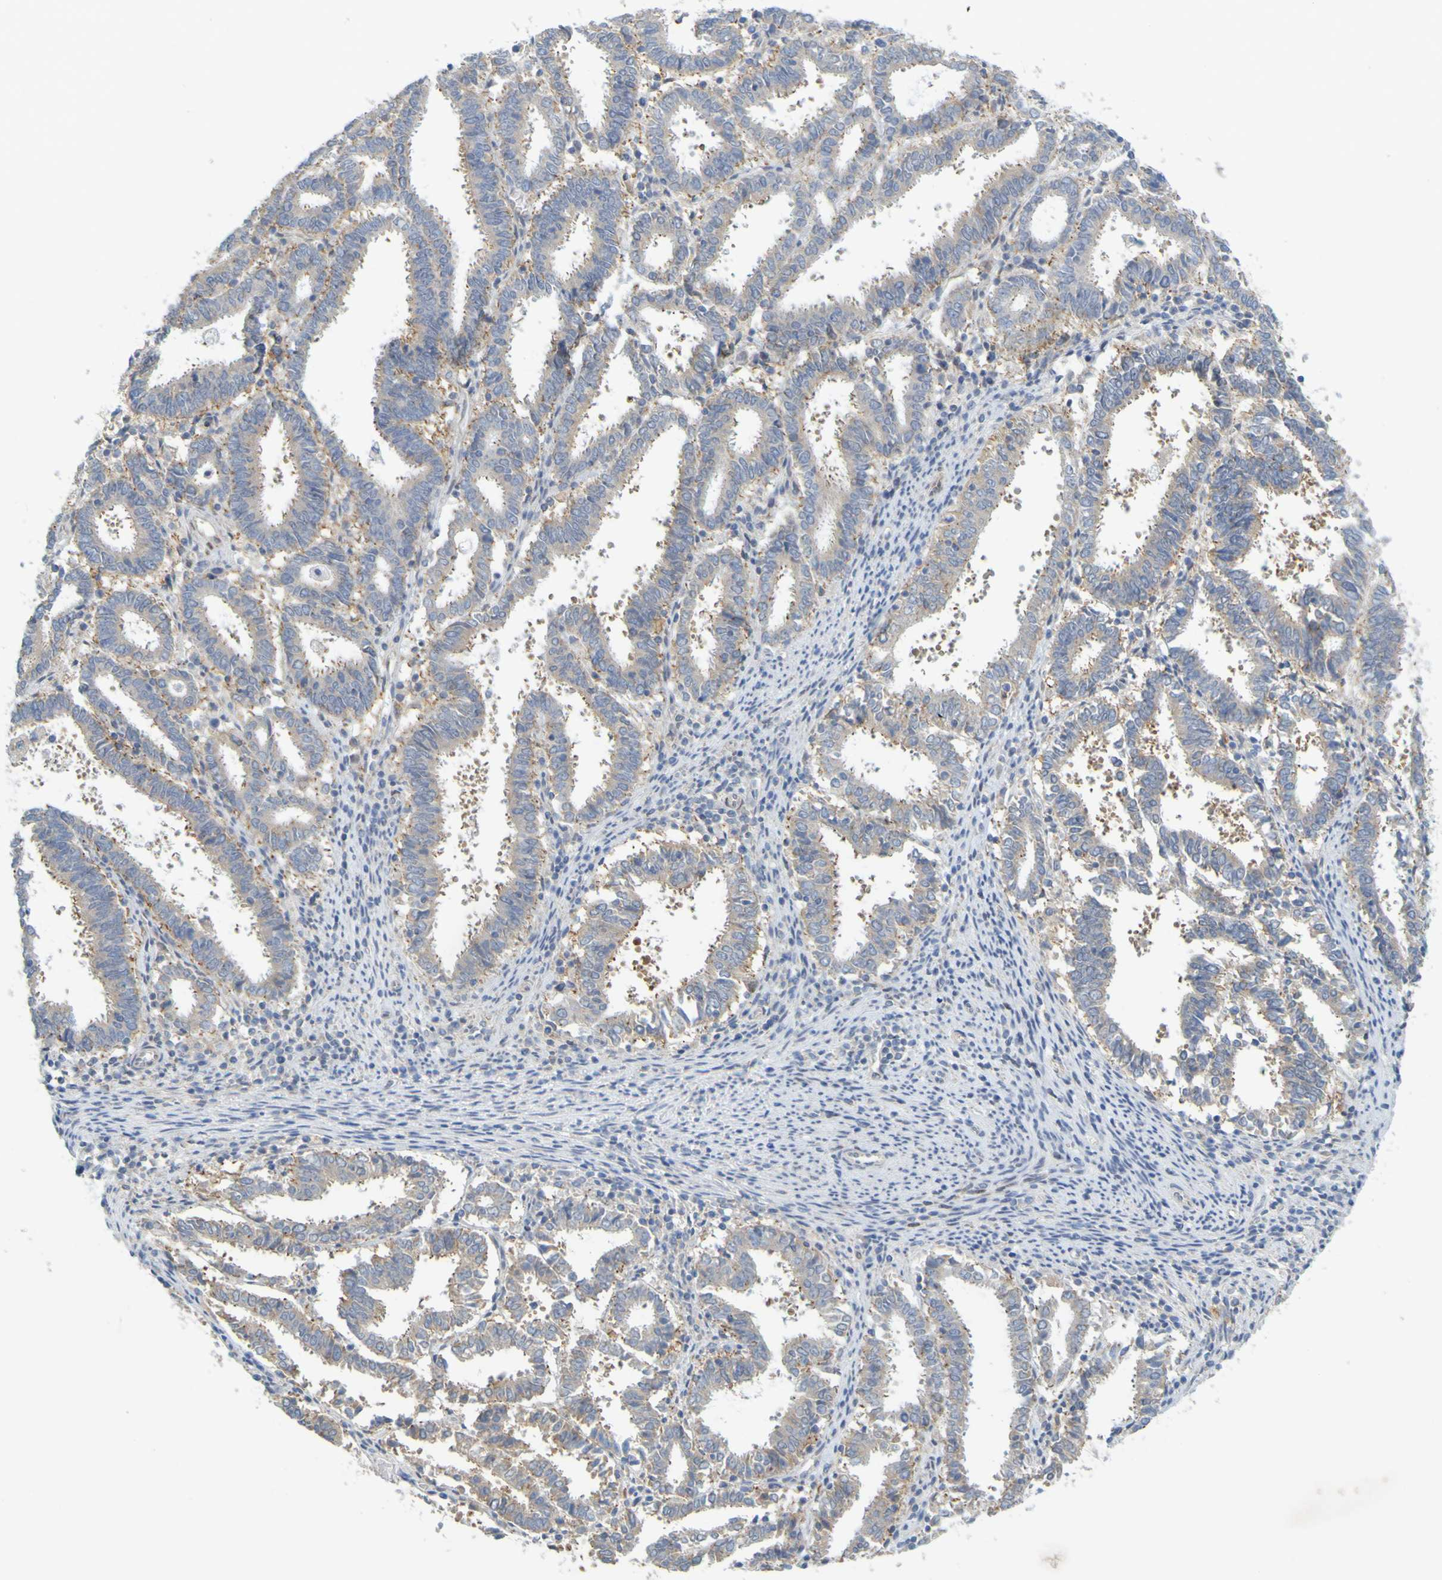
{"staining": {"intensity": "weak", "quantity": ">75%", "location": "cytoplasmic/membranous"}, "tissue": "endometrial cancer", "cell_type": "Tumor cells", "image_type": "cancer", "snomed": [{"axis": "morphology", "description": "Adenocarcinoma, NOS"}, {"axis": "topography", "description": "Uterus"}], "caption": "Protein staining by immunohistochemistry shows weak cytoplasmic/membranous staining in approximately >75% of tumor cells in endometrial adenocarcinoma.", "gene": "MAG", "patient": {"sex": "female", "age": 83}}